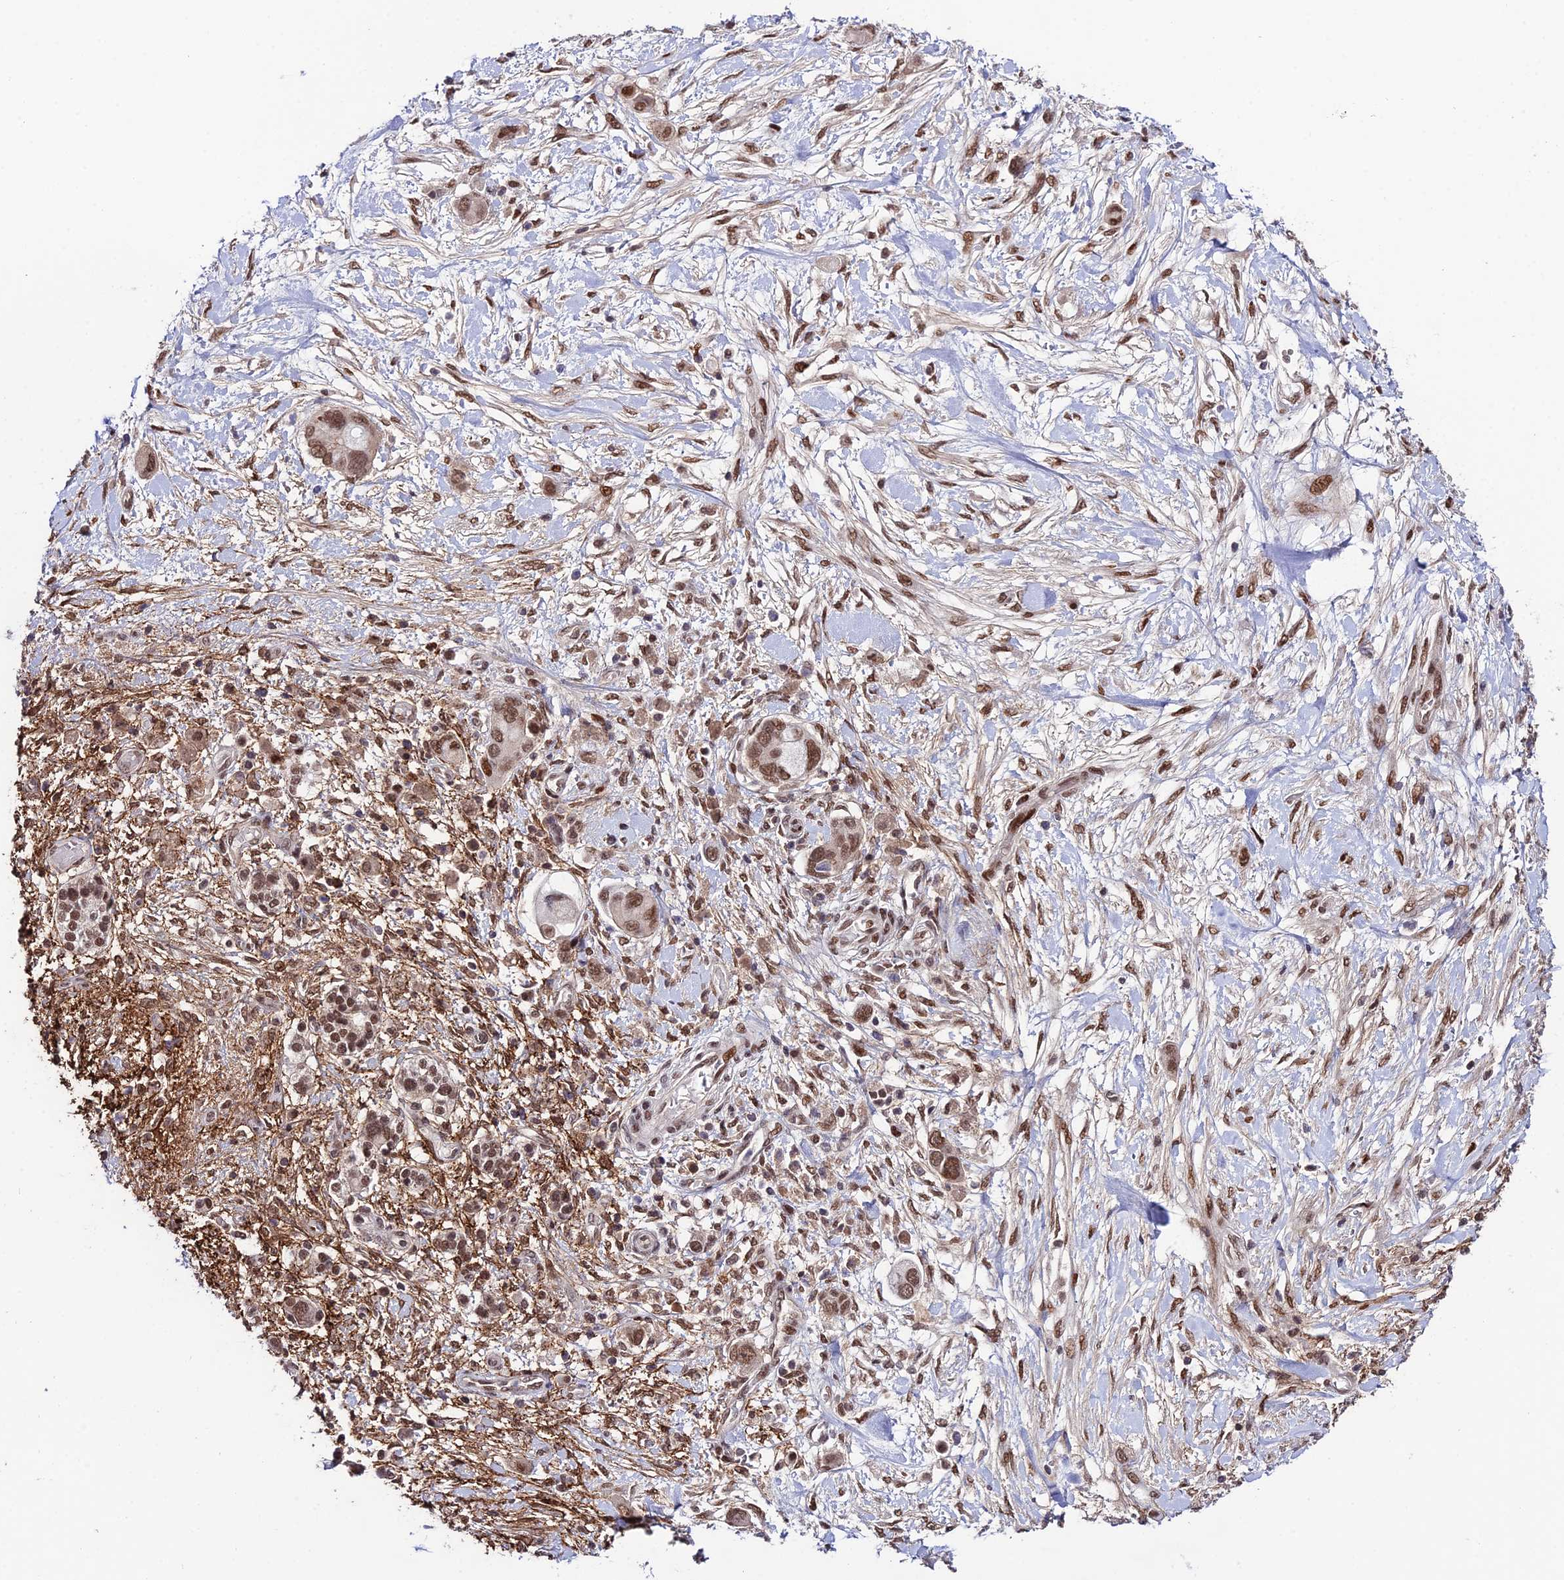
{"staining": {"intensity": "moderate", "quantity": ">75%", "location": "nuclear"}, "tissue": "pancreatic cancer", "cell_type": "Tumor cells", "image_type": "cancer", "snomed": [{"axis": "morphology", "description": "Adenocarcinoma, NOS"}, {"axis": "topography", "description": "Pancreas"}], "caption": "The histopathology image displays a brown stain indicating the presence of a protein in the nuclear of tumor cells in pancreatic cancer (adenocarcinoma).", "gene": "SYT15", "patient": {"sex": "male", "age": 68}}